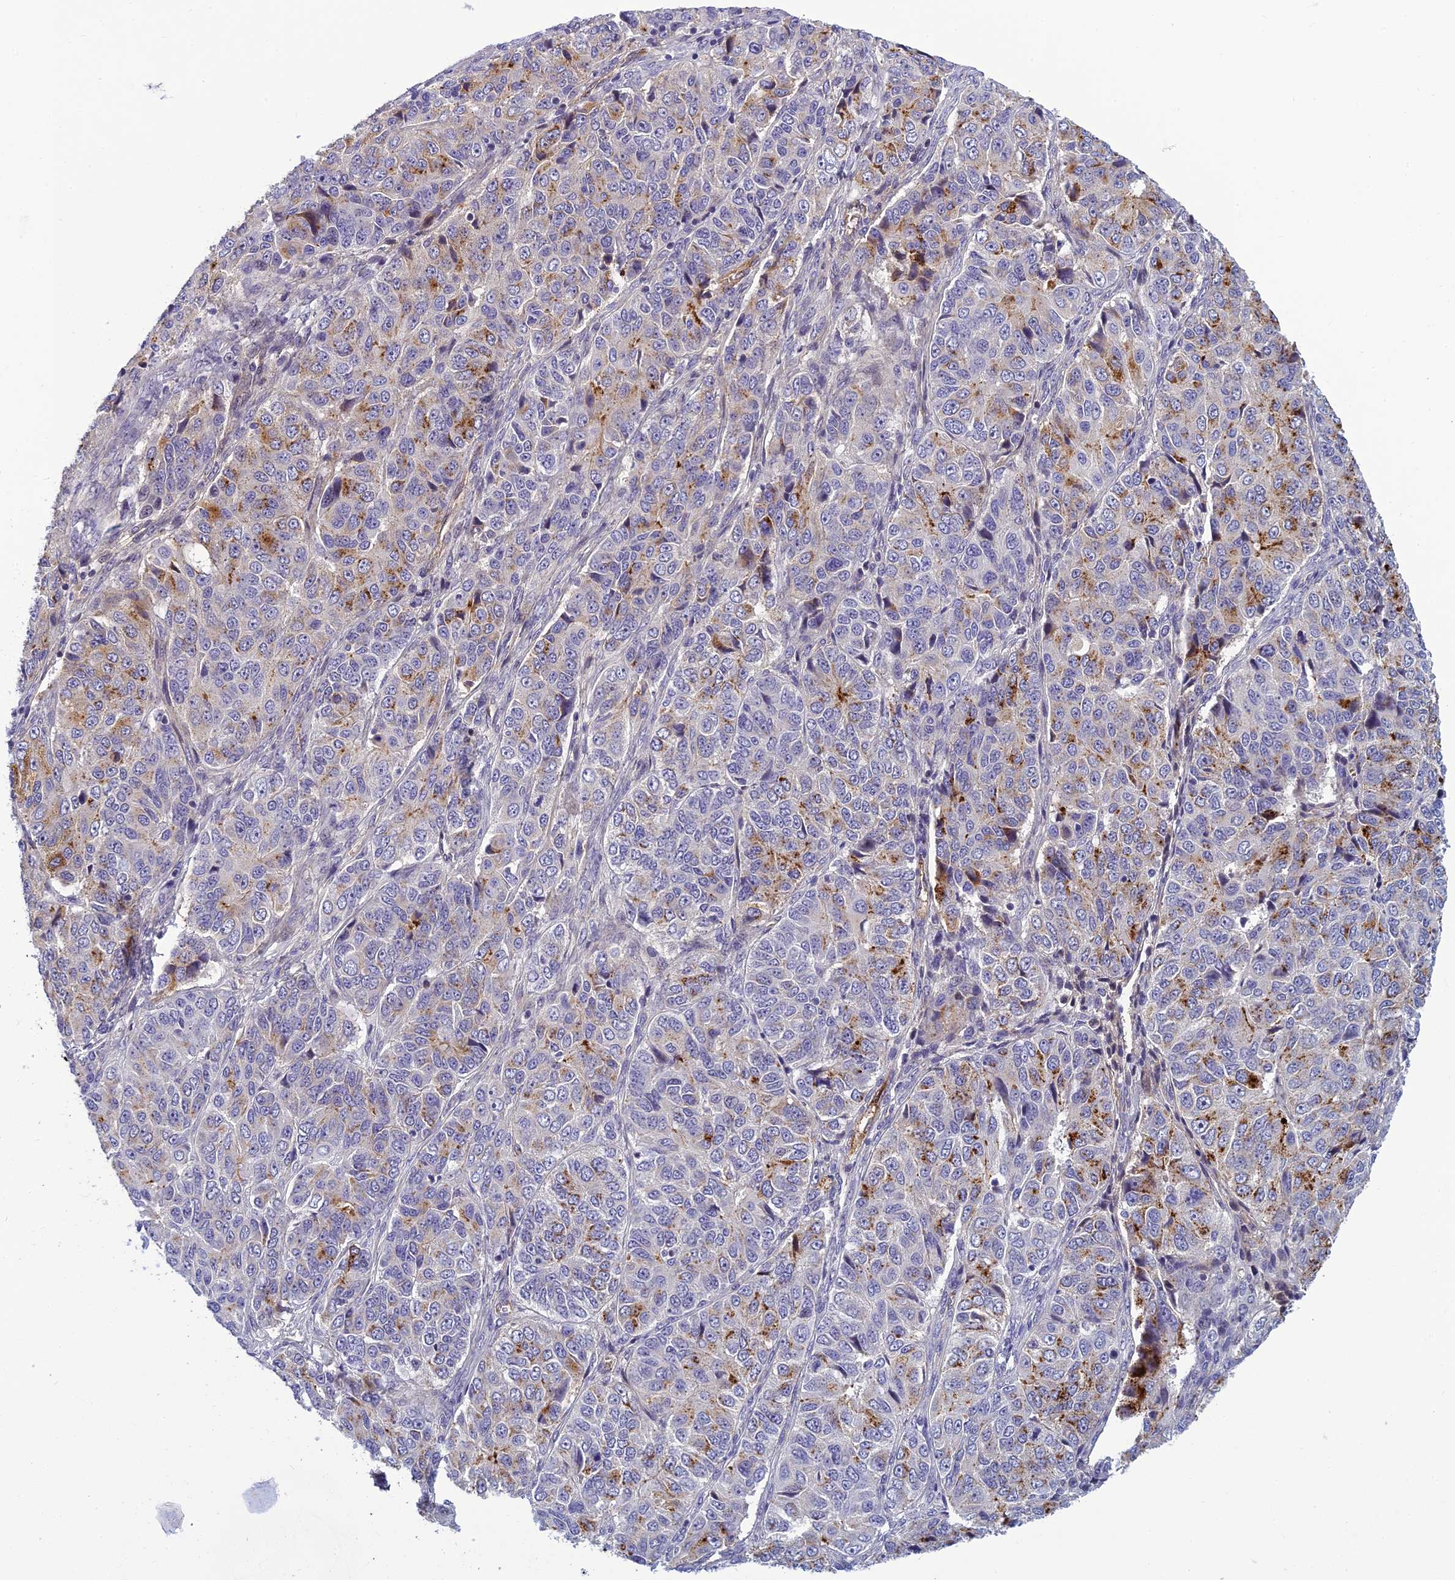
{"staining": {"intensity": "moderate", "quantity": "<25%", "location": "cytoplasmic/membranous"}, "tissue": "ovarian cancer", "cell_type": "Tumor cells", "image_type": "cancer", "snomed": [{"axis": "morphology", "description": "Carcinoma, endometroid"}, {"axis": "topography", "description": "Ovary"}], "caption": "Protein staining demonstrates moderate cytoplasmic/membranous staining in about <25% of tumor cells in ovarian cancer.", "gene": "CLEC11A", "patient": {"sex": "female", "age": 51}}